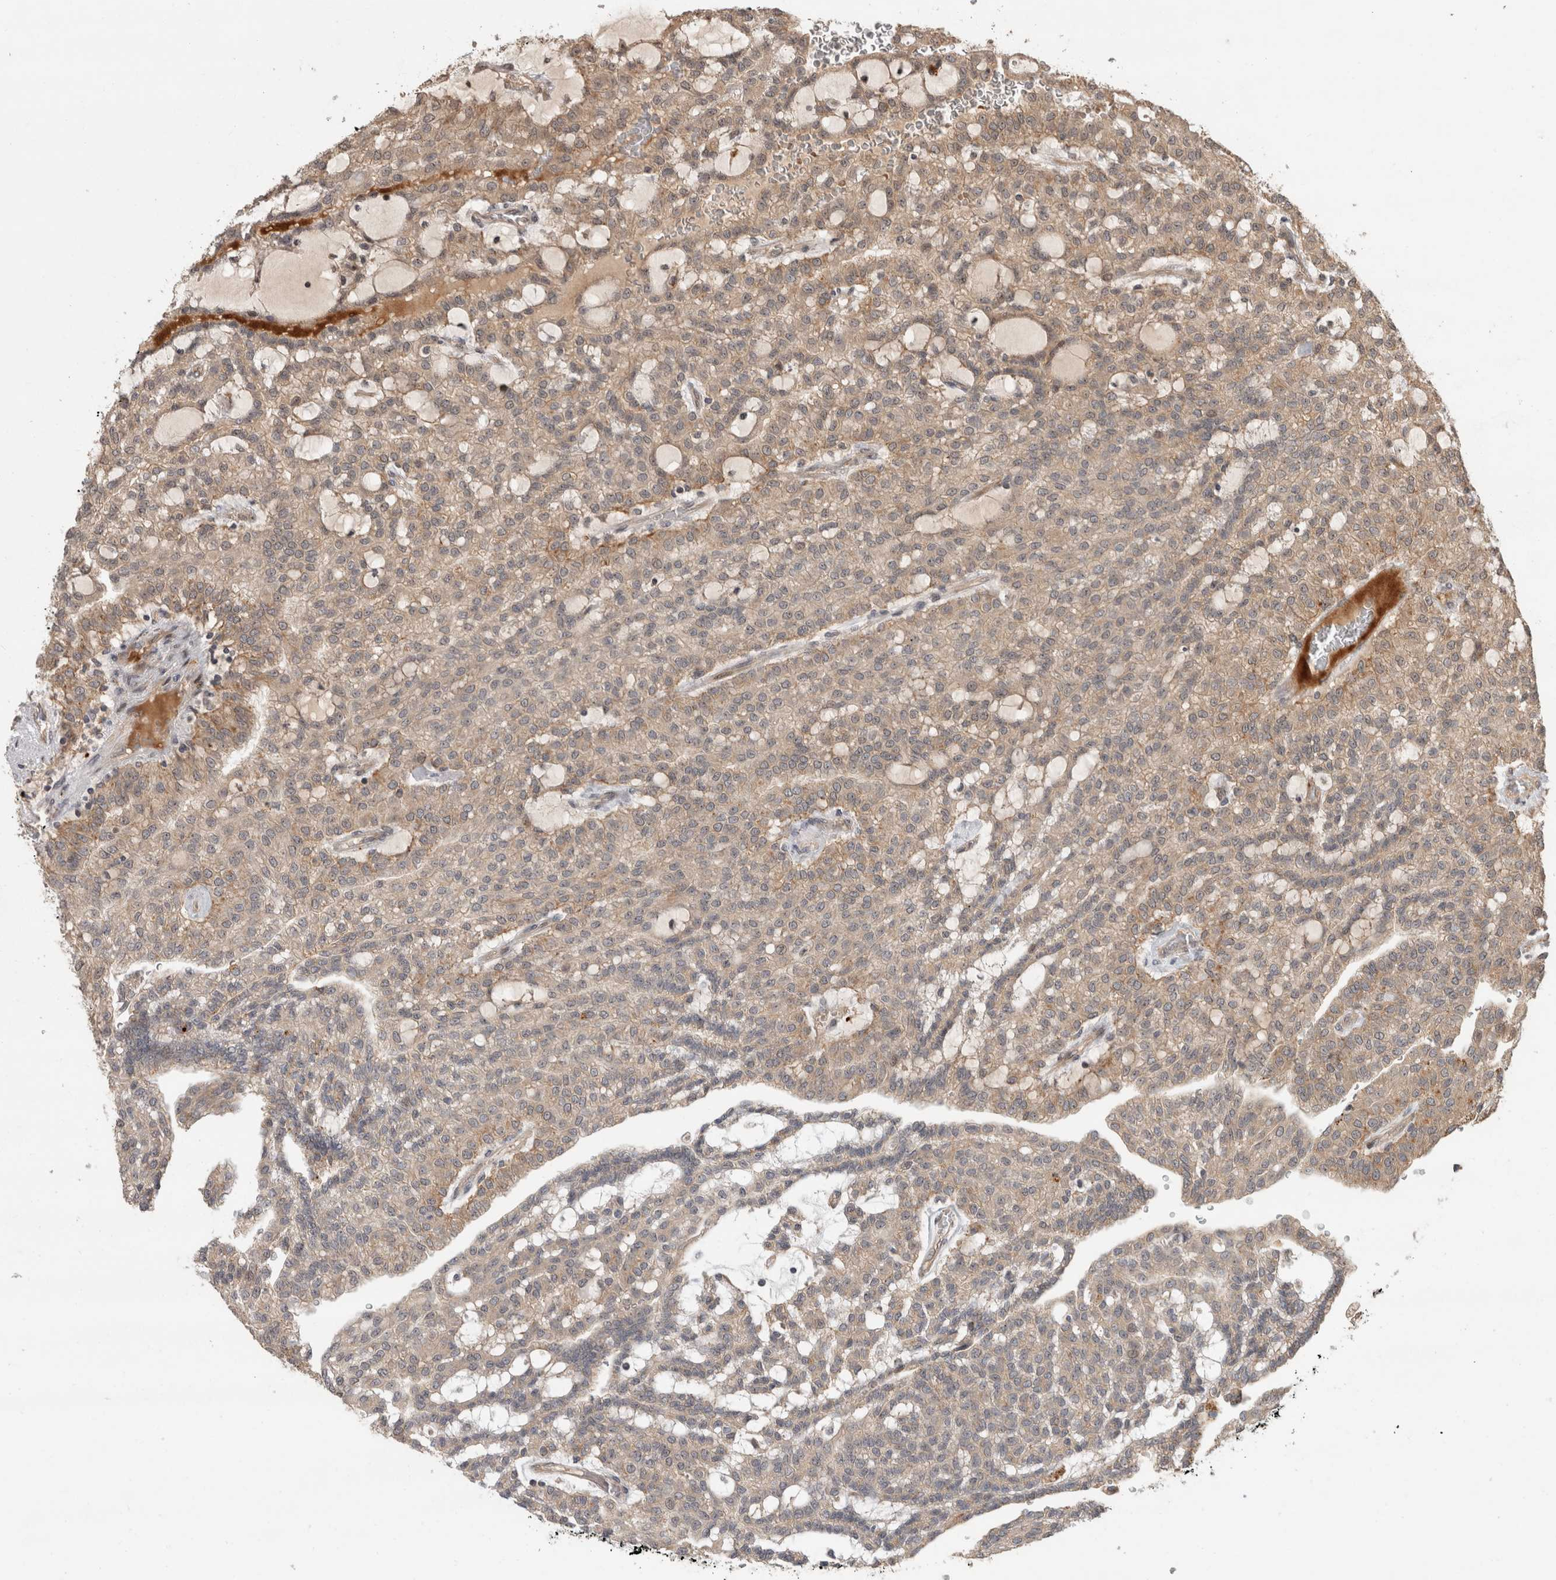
{"staining": {"intensity": "weak", "quantity": "25%-75%", "location": "cytoplasmic/membranous"}, "tissue": "renal cancer", "cell_type": "Tumor cells", "image_type": "cancer", "snomed": [{"axis": "morphology", "description": "Adenocarcinoma, NOS"}, {"axis": "topography", "description": "Kidney"}], "caption": "Tumor cells display low levels of weak cytoplasmic/membranous expression in about 25%-75% of cells in adenocarcinoma (renal).", "gene": "PITPNC1", "patient": {"sex": "male", "age": 63}}